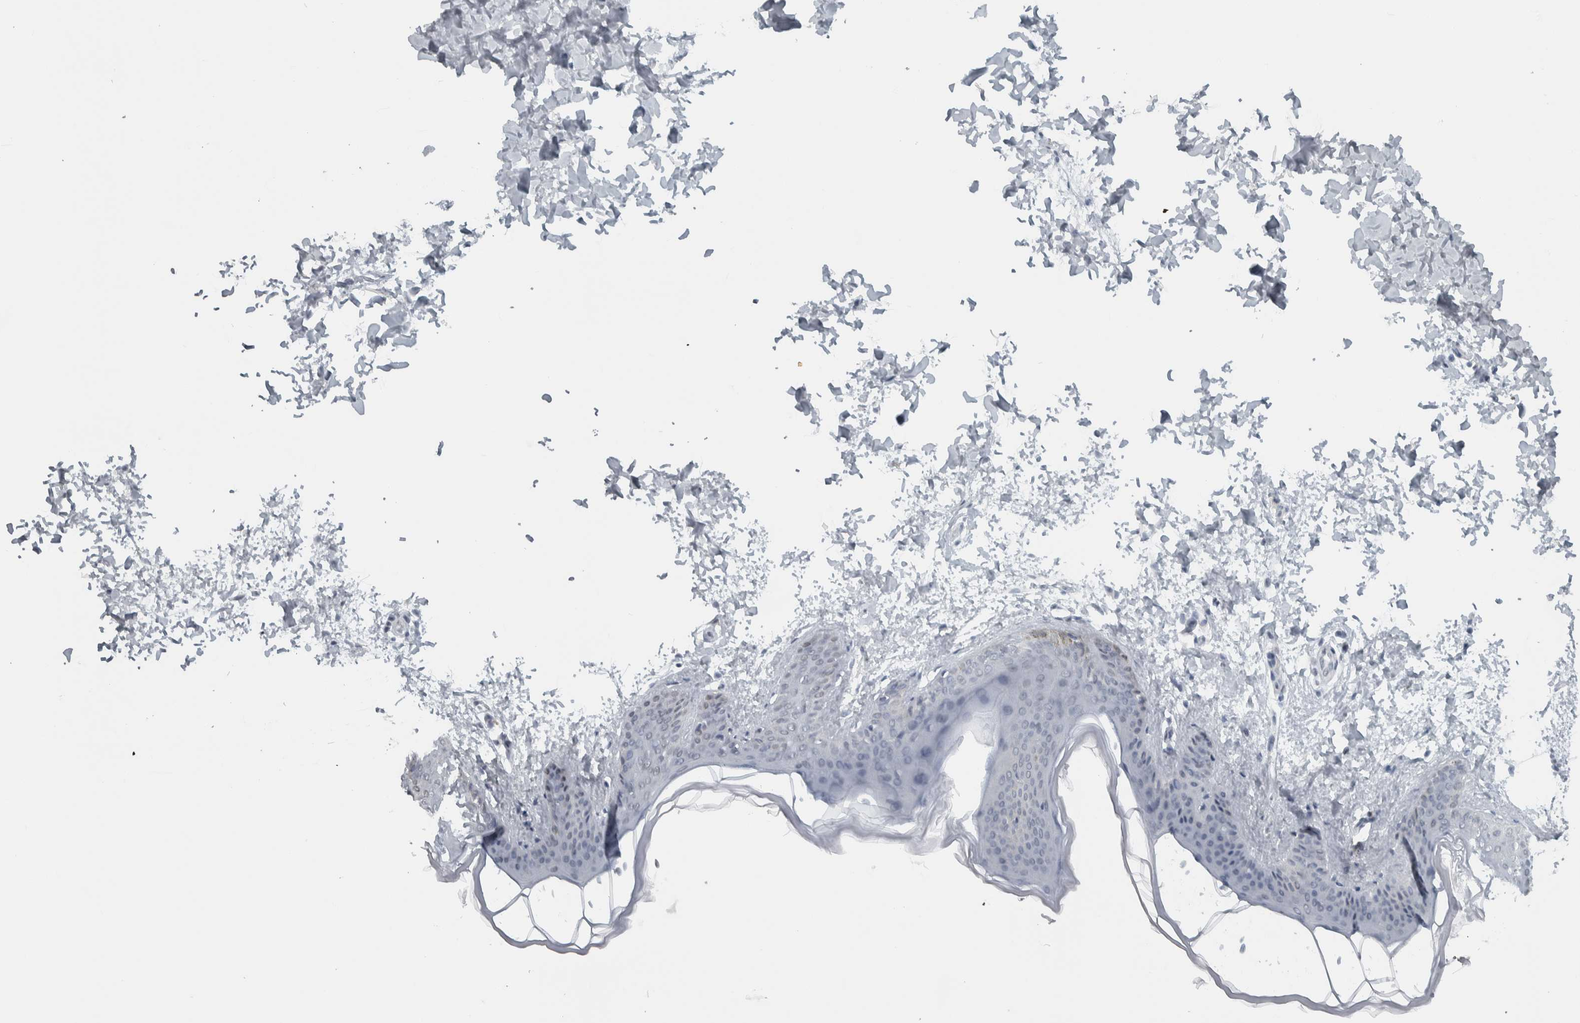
{"staining": {"intensity": "negative", "quantity": "none", "location": "none"}, "tissue": "skin", "cell_type": "Fibroblasts", "image_type": "normal", "snomed": [{"axis": "morphology", "description": "Normal tissue, NOS"}, {"axis": "topography", "description": "Skin"}], "caption": "This is a histopathology image of IHC staining of normal skin, which shows no expression in fibroblasts. The staining was performed using DAB (3,3'-diaminobenzidine) to visualize the protein expression in brown, while the nuclei were stained in blue with hematoxylin (Magnification: 20x).", "gene": "ADPRM", "patient": {"sex": "female", "age": 17}}